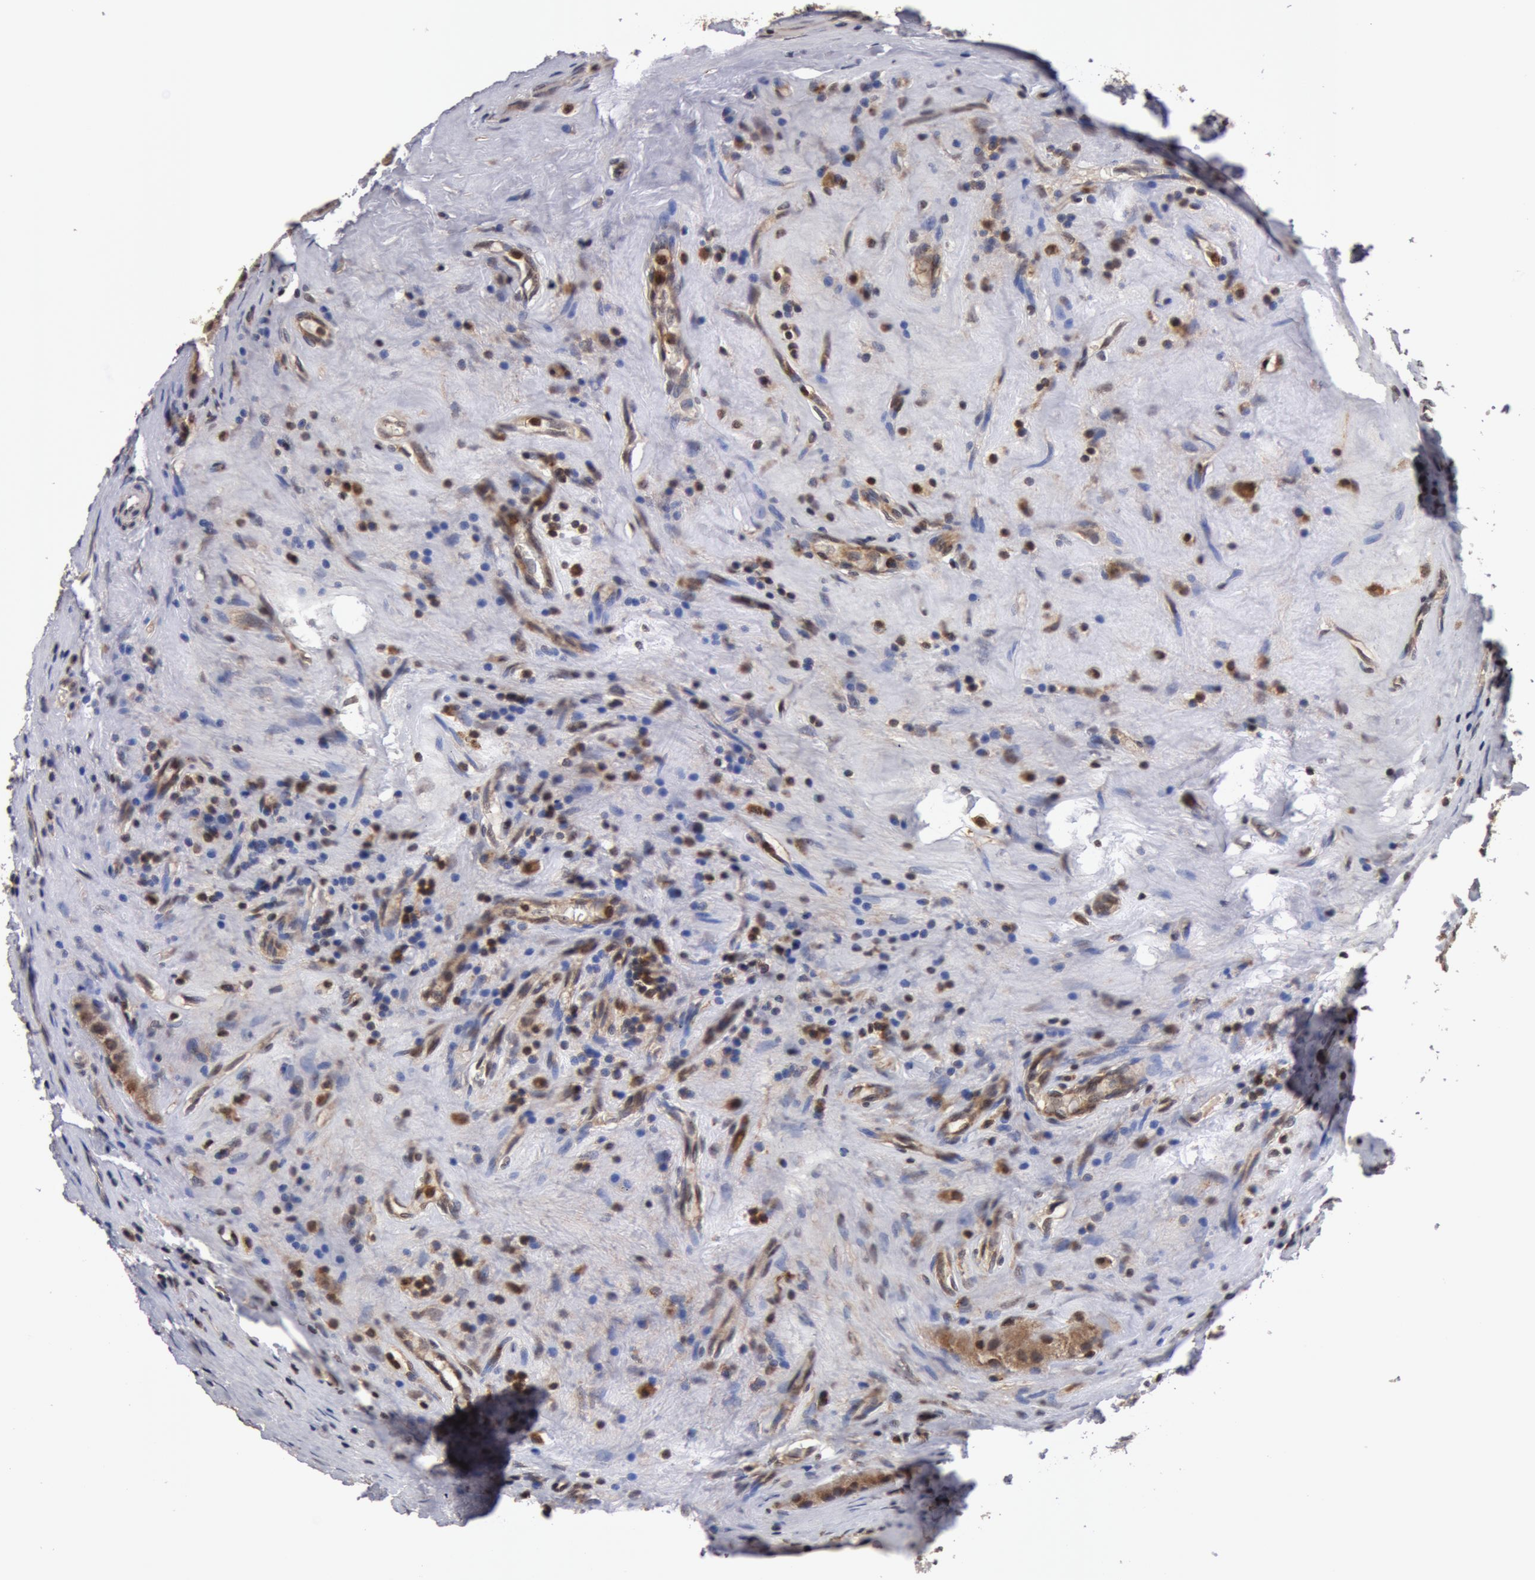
{"staining": {"intensity": "weak", "quantity": ">75%", "location": "cytoplasmic/membranous,nuclear"}, "tissue": "testis cancer", "cell_type": "Tumor cells", "image_type": "cancer", "snomed": [{"axis": "morphology", "description": "Seminoma, NOS"}, {"axis": "topography", "description": "Testis"}], "caption": "IHC histopathology image of neoplastic tissue: human testis cancer (seminoma) stained using immunohistochemistry reveals low levels of weak protein expression localized specifically in the cytoplasmic/membranous and nuclear of tumor cells, appearing as a cytoplasmic/membranous and nuclear brown color.", "gene": "ZNF350", "patient": {"sex": "male", "age": 34}}